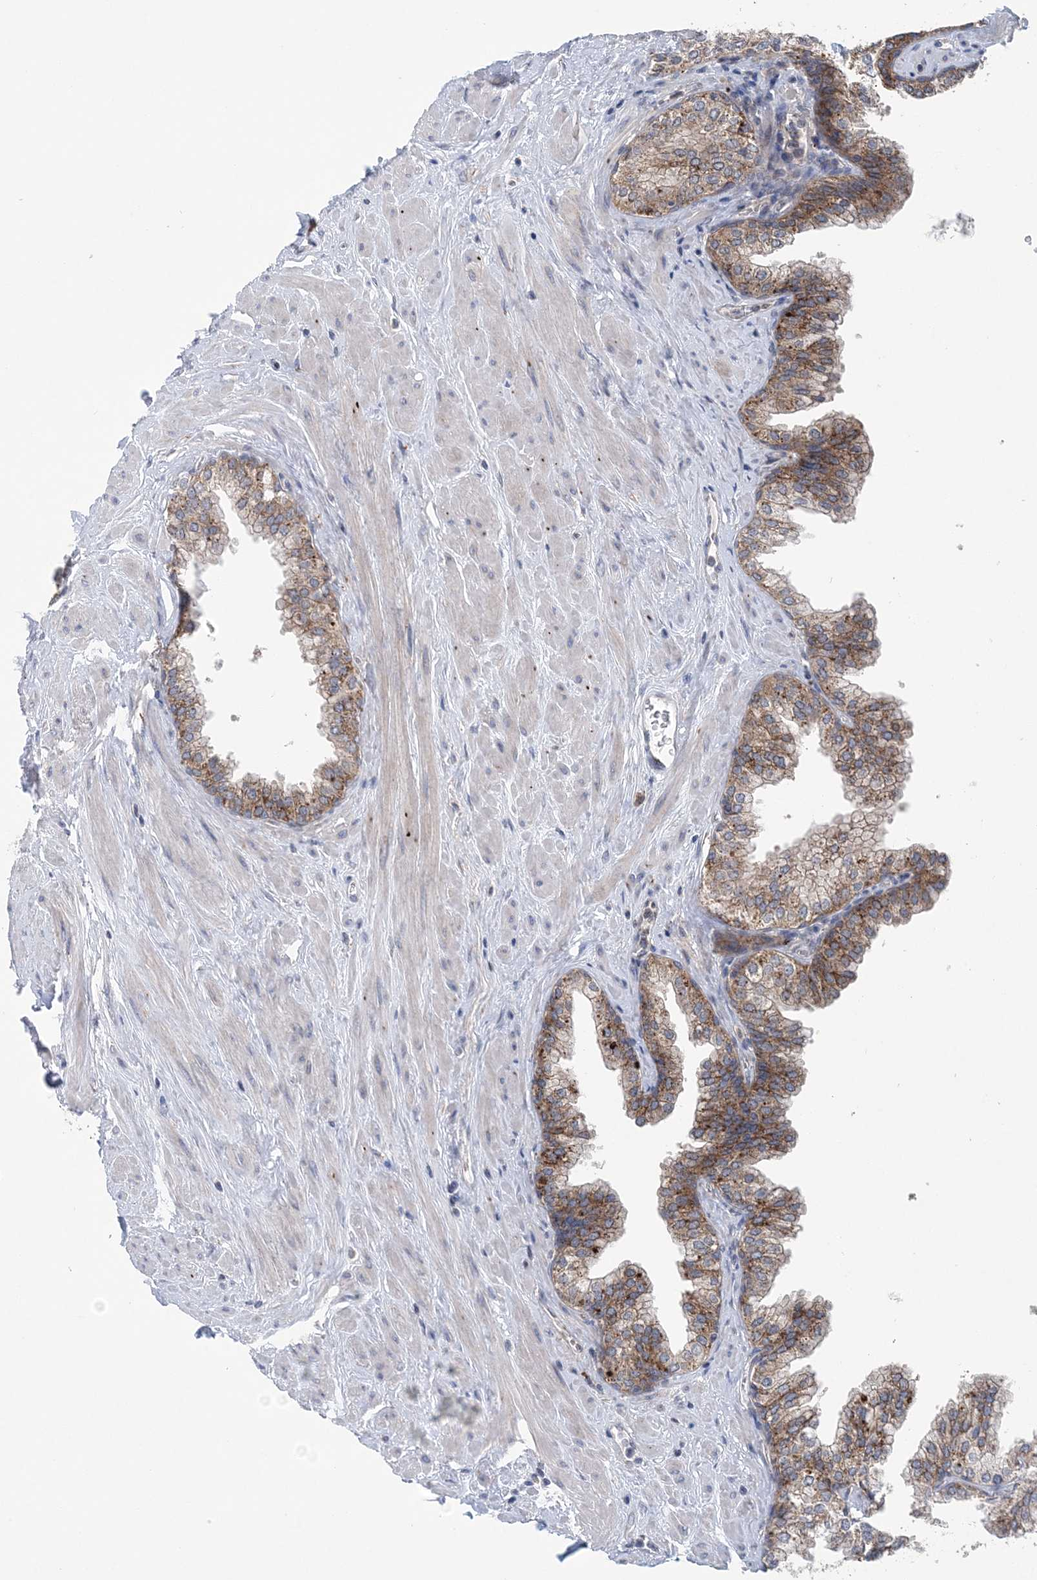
{"staining": {"intensity": "moderate", "quantity": ">75%", "location": "cytoplasmic/membranous"}, "tissue": "prostate", "cell_type": "Glandular cells", "image_type": "normal", "snomed": [{"axis": "morphology", "description": "Normal tissue, NOS"}, {"axis": "morphology", "description": "Urothelial carcinoma, Low grade"}, {"axis": "topography", "description": "Urinary bladder"}, {"axis": "topography", "description": "Prostate"}], "caption": "Immunohistochemistry (IHC) micrograph of benign prostate: prostate stained using IHC shows medium levels of moderate protein expression localized specifically in the cytoplasmic/membranous of glandular cells, appearing as a cytoplasmic/membranous brown color.", "gene": "COPE", "patient": {"sex": "male", "age": 60}}